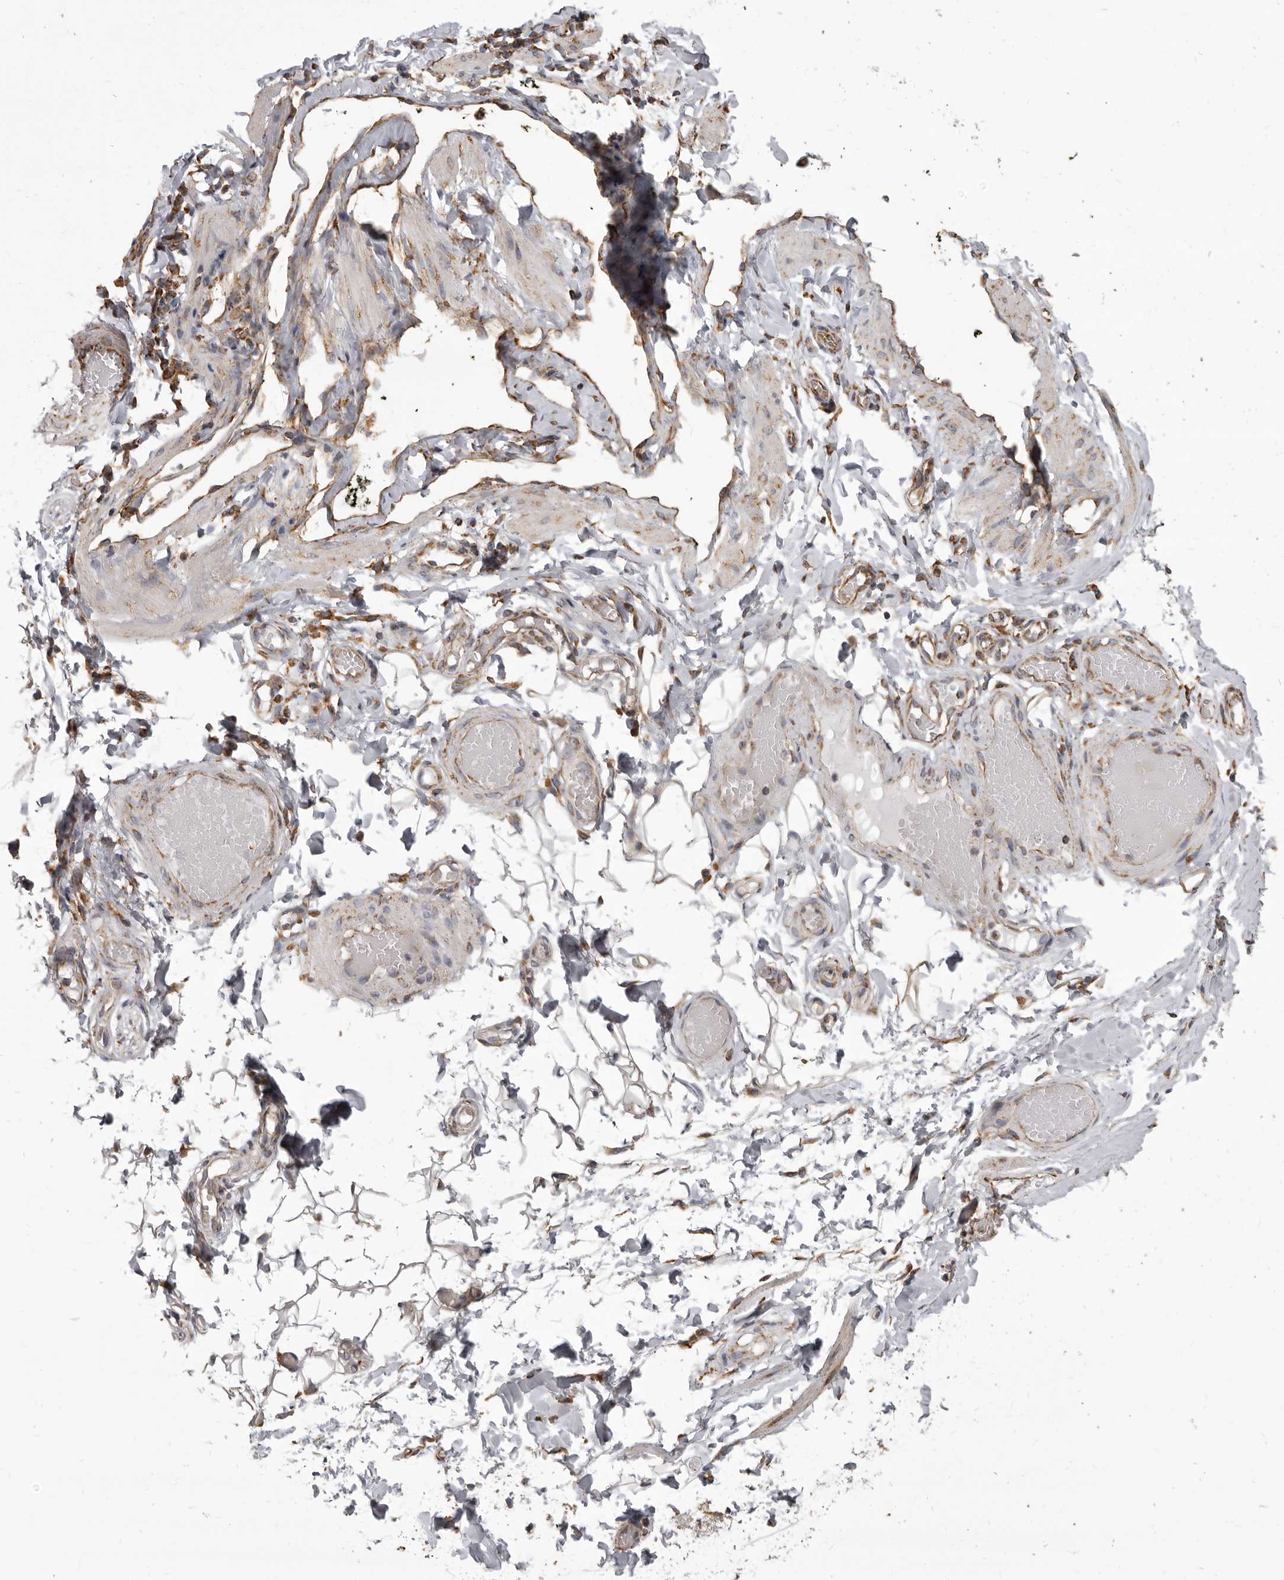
{"staining": {"intensity": "moderate", "quantity": ">75%", "location": "cytoplasmic/membranous"}, "tissue": "adipose tissue", "cell_type": "Adipocytes", "image_type": "normal", "snomed": [{"axis": "morphology", "description": "Normal tissue, NOS"}, {"axis": "topography", "description": "Adipose tissue"}, {"axis": "topography", "description": "Vascular tissue"}, {"axis": "topography", "description": "Peripheral nerve tissue"}], "caption": "This image demonstrates immunohistochemistry (IHC) staining of normal human adipose tissue, with medium moderate cytoplasmic/membranous staining in approximately >75% of adipocytes.", "gene": "CDK5RAP3", "patient": {"sex": "male", "age": 25}}